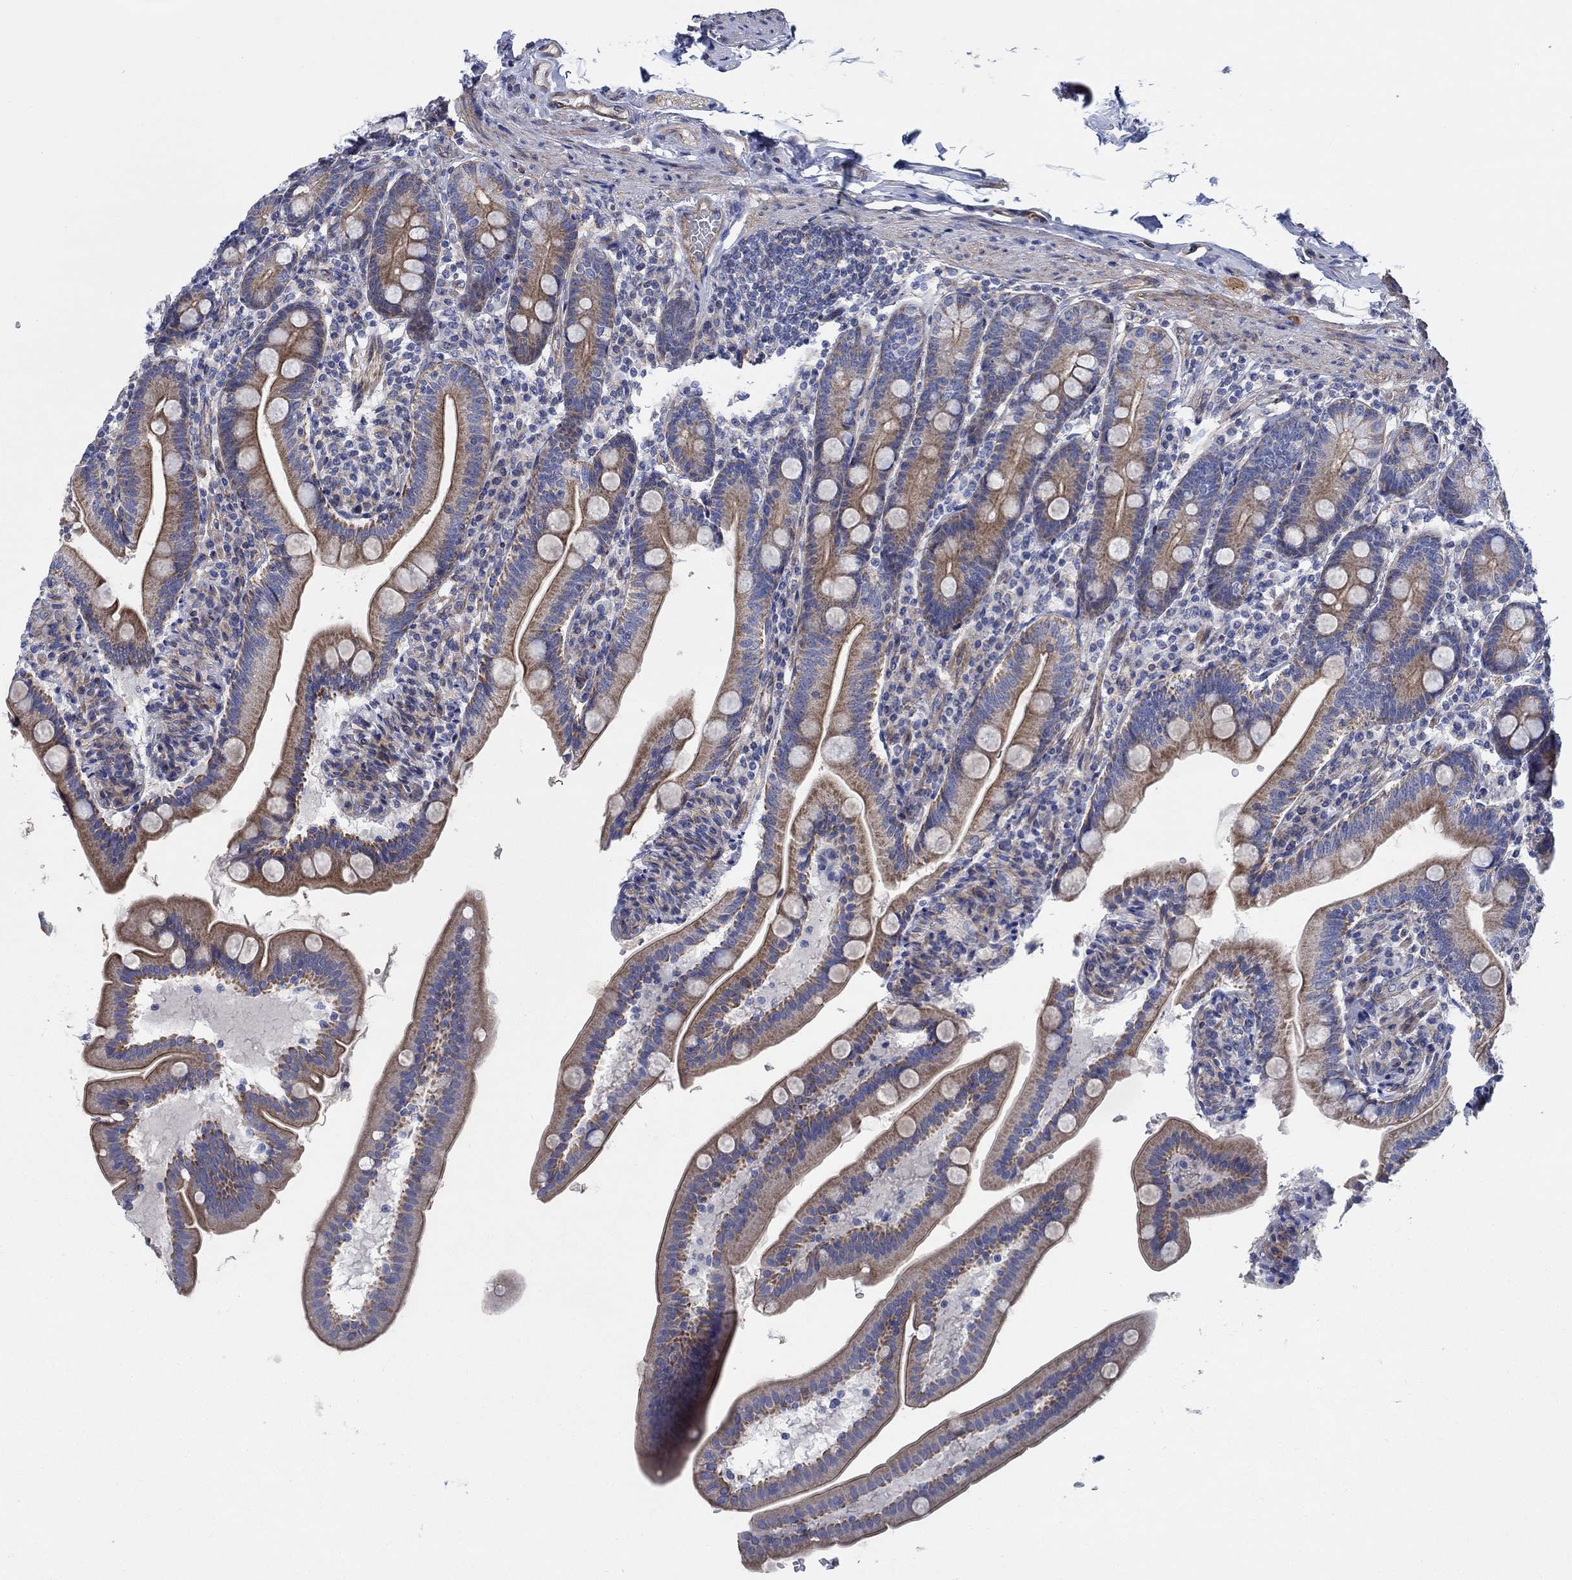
{"staining": {"intensity": "moderate", "quantity": ">75%", "location": "cytoplasmic/membranous"}, "tissue": "duodenum", "cell_type": "Glandular cells", "image_type": "normal", "snomed": [{"axis": "morphology", "description": "Normal tissue, NOS"}, {"axis": "topography", "description": "Duodenum"}], "caption": "Immunohistochemistry of benign duodenum exhibits medium levels of moderate cytoplasmic/membranous expression in about >75% of glandular cells. (IHC, brightfield microscopy, high magnification).", "gene": "FMN1", "patient": {"sex": "female", "age": 67}}